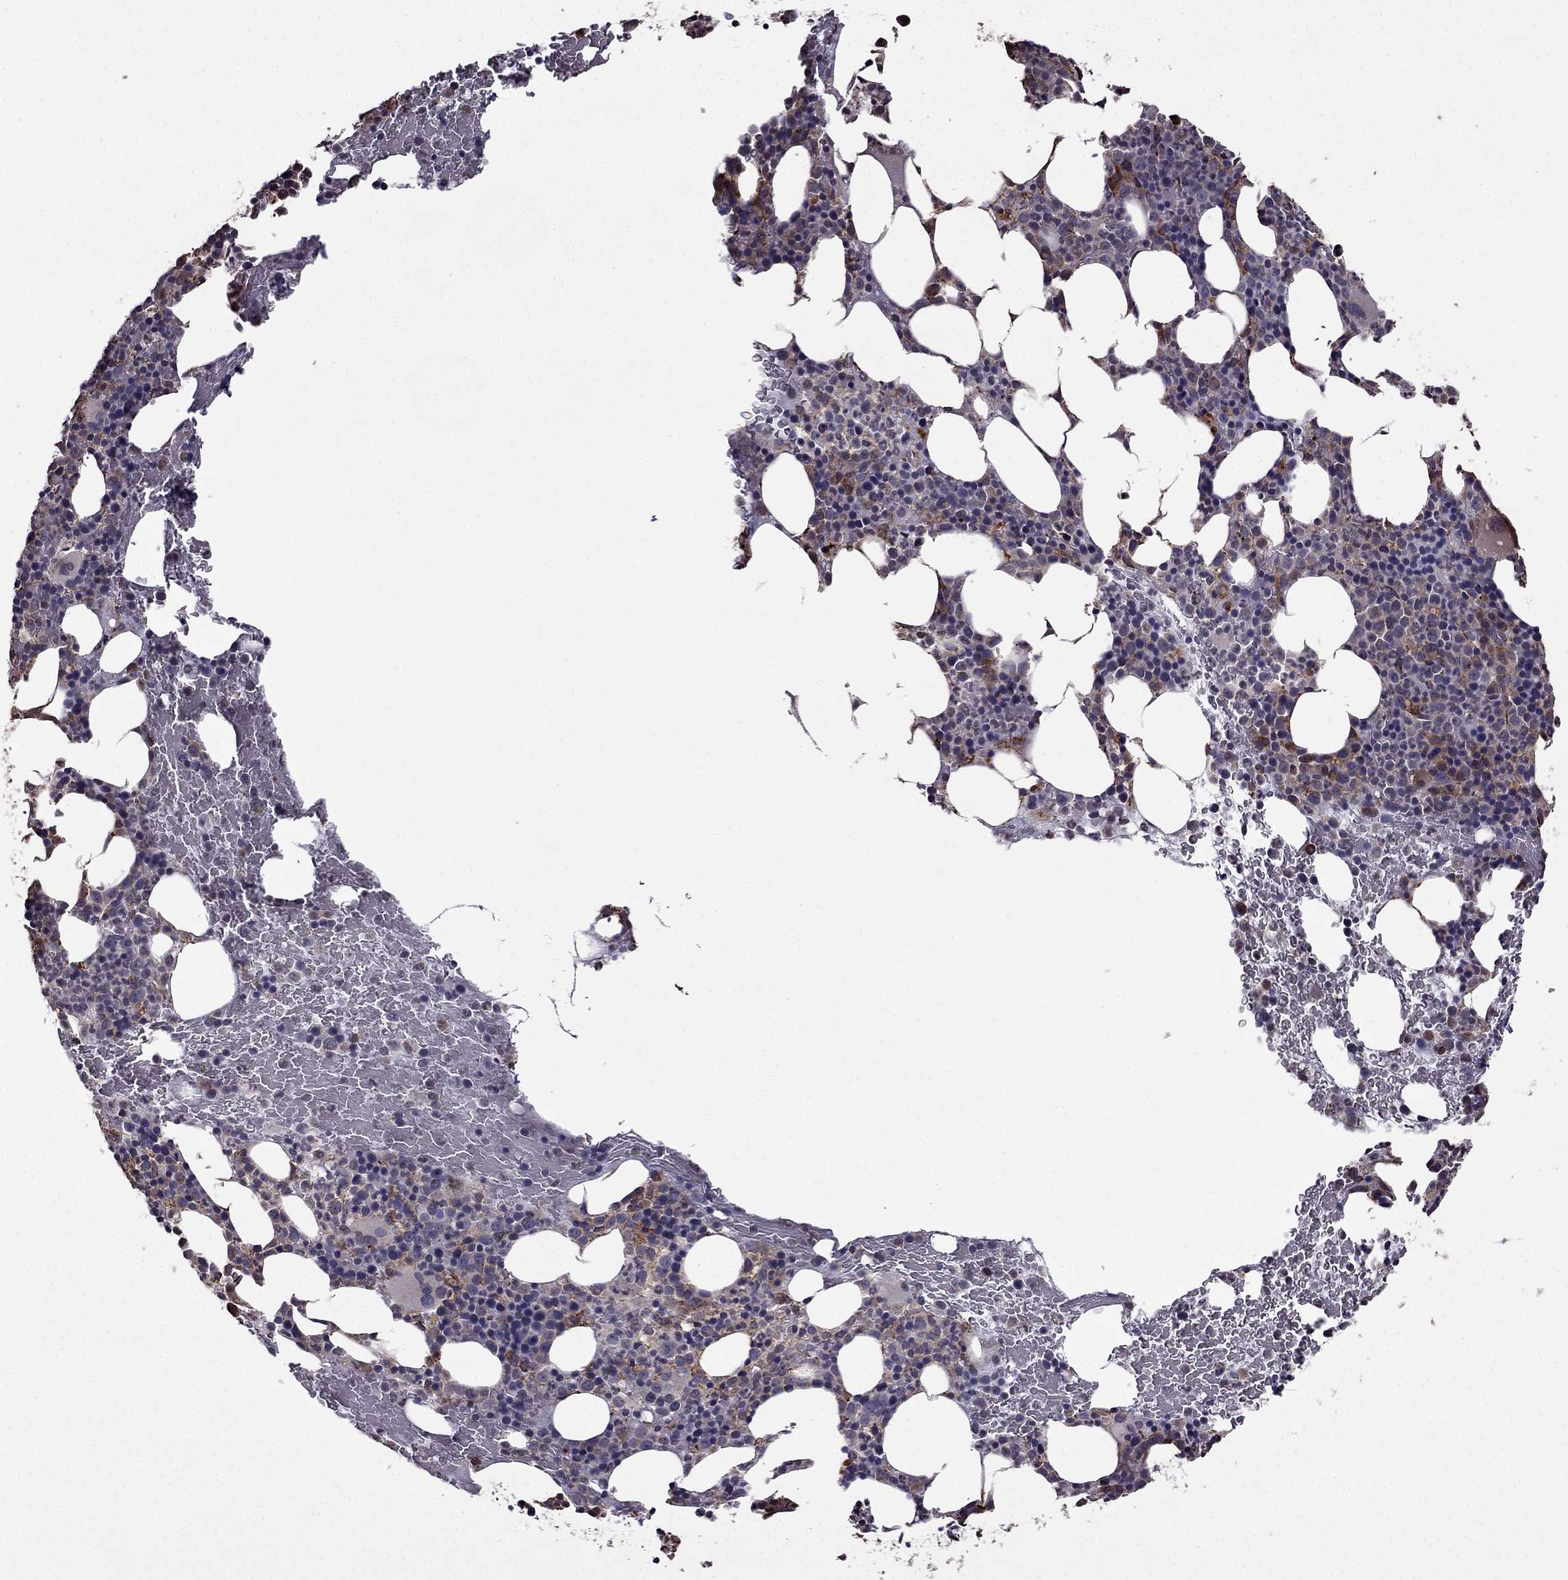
{"staining": {"intensity": "strong", "quantity": "<25%", "location": "cytoplasmic/membranous"}, "tissue": "bone marrow", "cell_type": "Hematopoietic cells", "image_type": "normal", "snomed": [{"axis": "morphology", "description": "Normal tissue, NOS"}, {"axis": "topography", "description": "Bone marrow"}], "caption": "Strong cytoplasmic/membranous protein staining is present in about <25% of hematopoietic cells in bone marrow. (DAB IHC, brown staining for protein, blue staining for nuclei).", "gene": "IKBIP", "patient": {"sex": "male", "age": 72}}